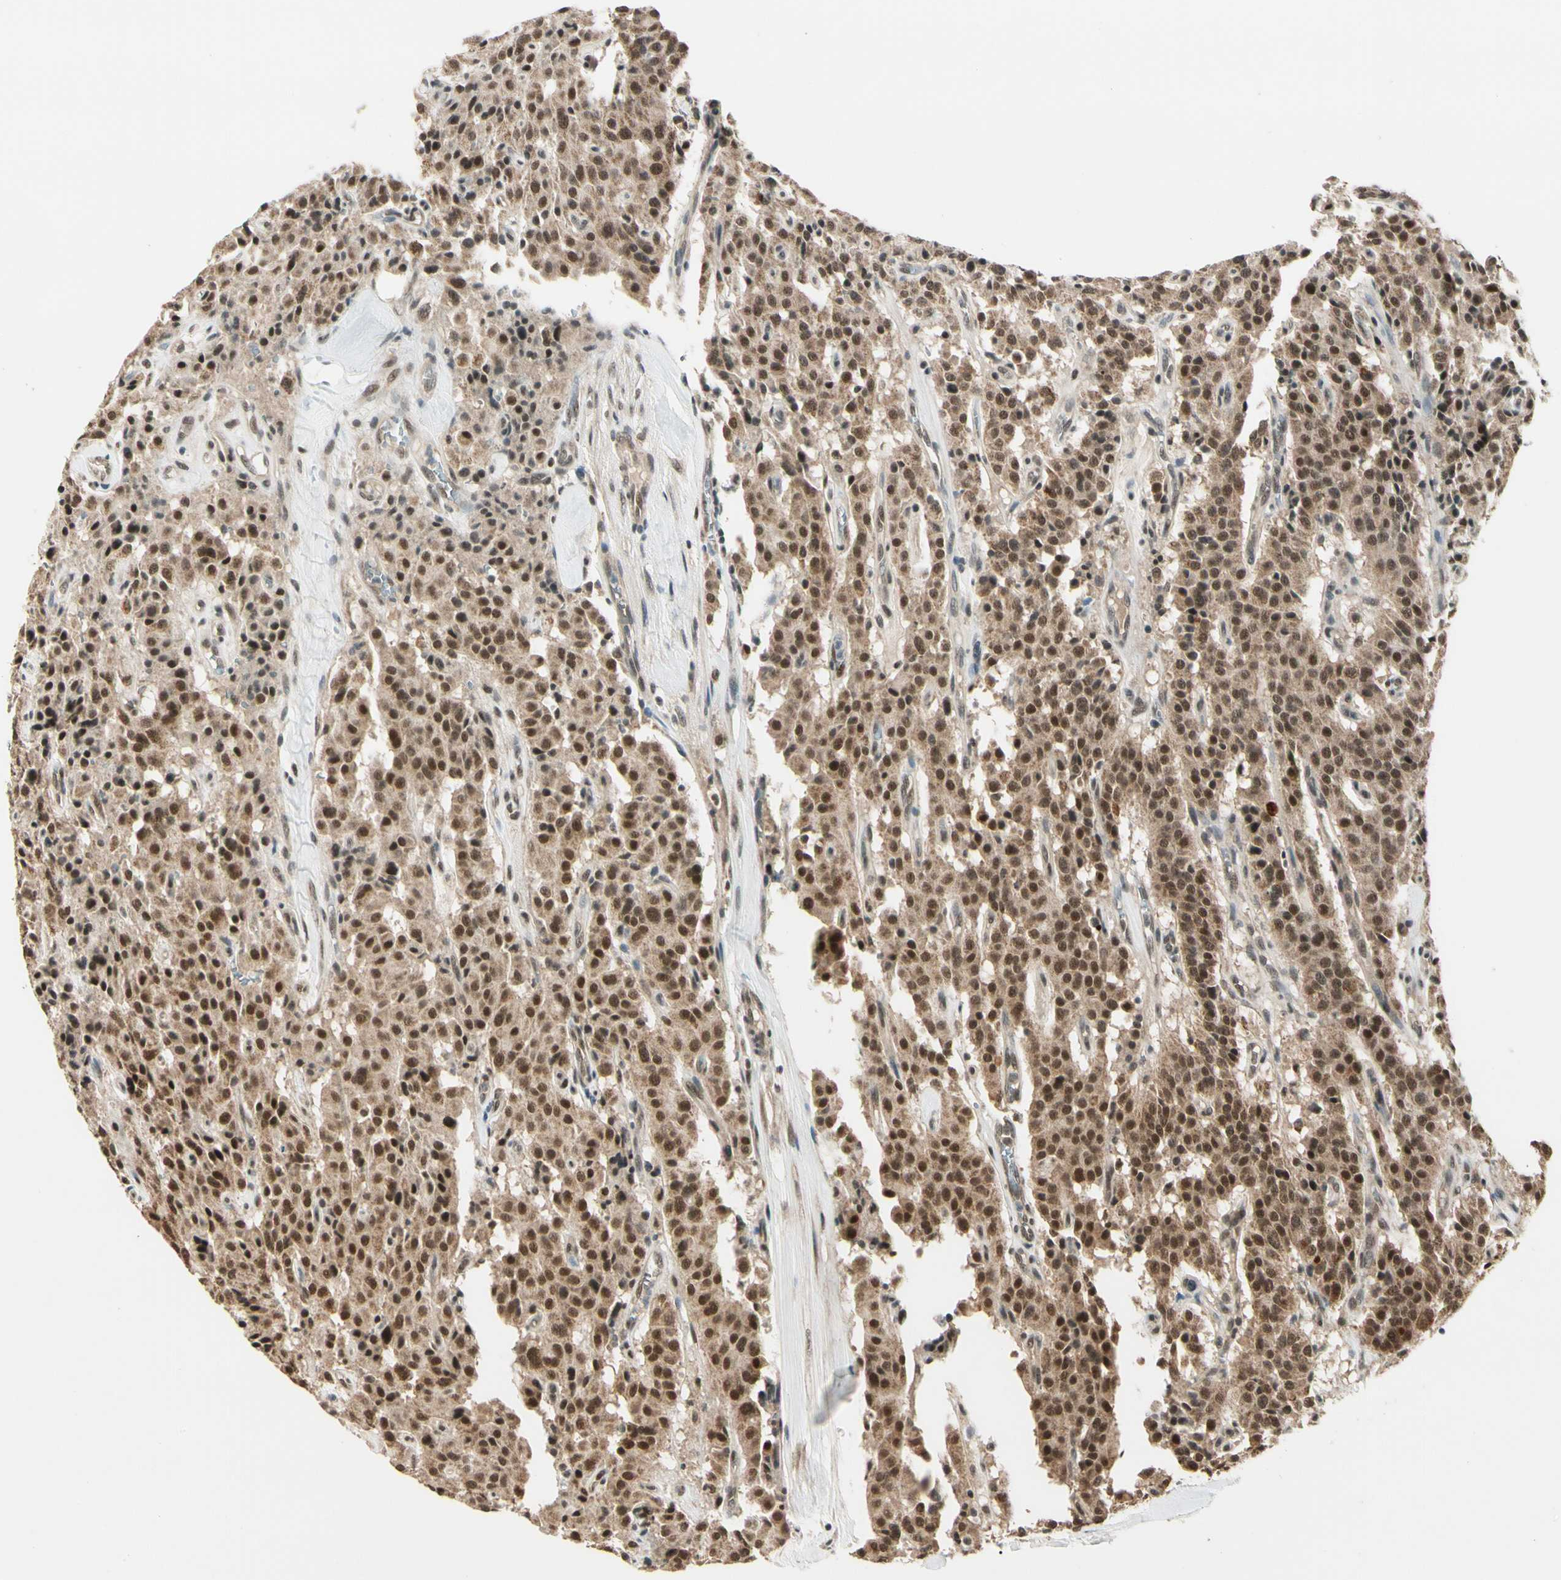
{"staining": {"intensity": "moderate", "quantity": ">75%", "location": "cytoplasmic/membranous,nuclear"}, "tissue": "carcinoid", "cell_type": "Tumor cells", "image_type": "cancer", "snomed": [{"axis": "morphology", "description": "Carcinoid, malignant, NOS"}, {"axis": "topography", "description": "Lung"}], "caption": "The micrograph reveals immunohistochemical staining of carcinoid. There is moderate cytoplasmic/membranous and nuclear expression is appreciated in approximately >75% of tumor cells. The staining was performed using DAB, with brown indicating positive protein expression. Nuclei are stained blue with hematoxylin.", "gene": "ZSCAN12", "patient": {"sex": "male", "age": 30}}